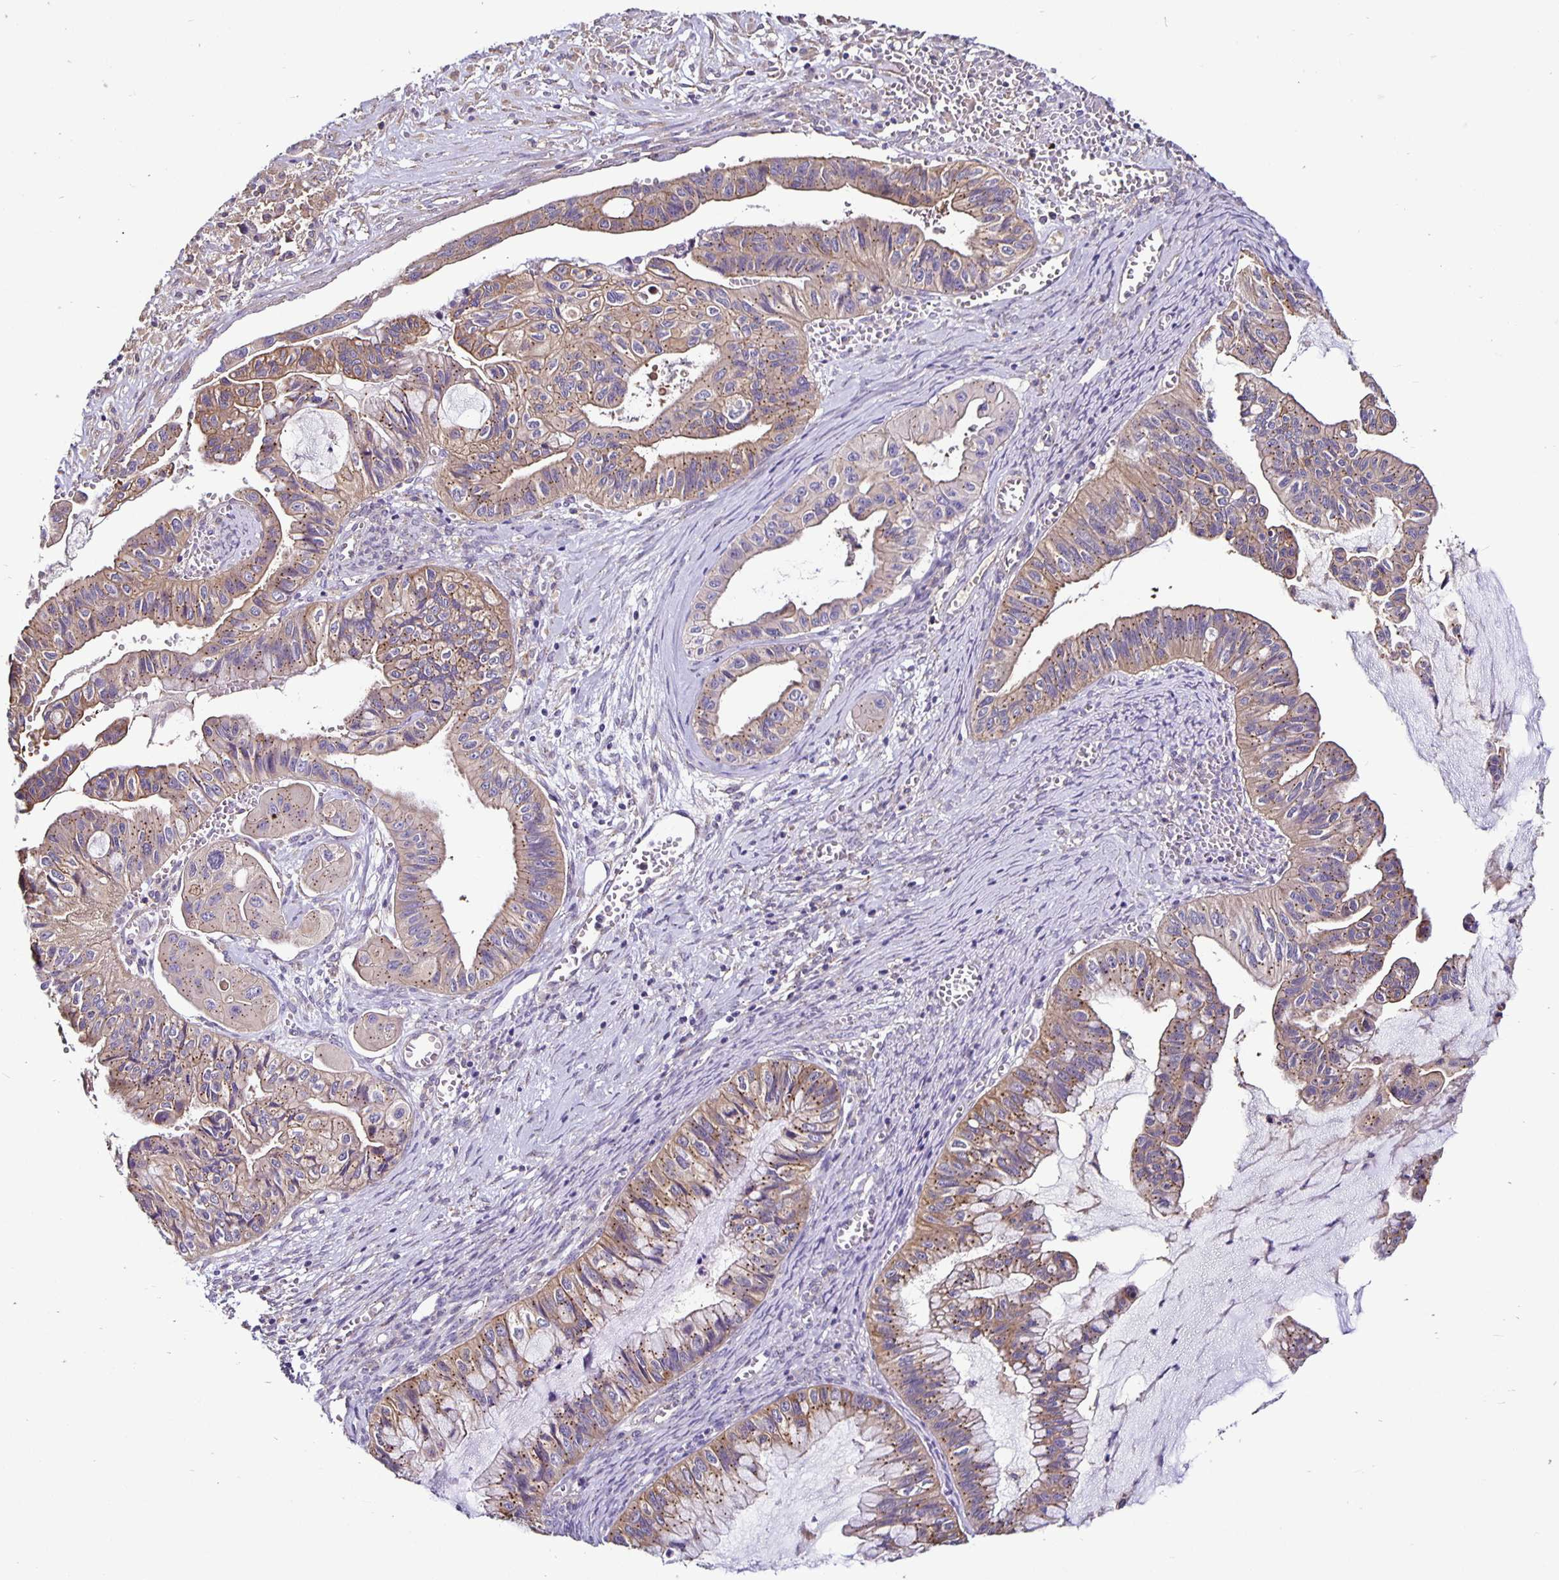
{"staining": {"intensity": "moderate", "quantity": ">75%", "location": "cytoplasmic/membranous"}, "tissue": "ovarian cancer", "cell_type": "Tumor cells", "image_type": "cancer", "snomed": [{"axis": "morphology", "description": "Cystadenocarcinoma, mucinous, NOS"}, {"axis": "topography", "description": "Ovary"}], "caption": "A micrograph of human ovarian cancer stained for a protein shows moderate cytoplasmic/membranous brown staining in tumor cells.", "gene": "SNX5", "patient": {"sex": "female", "age": 72}}